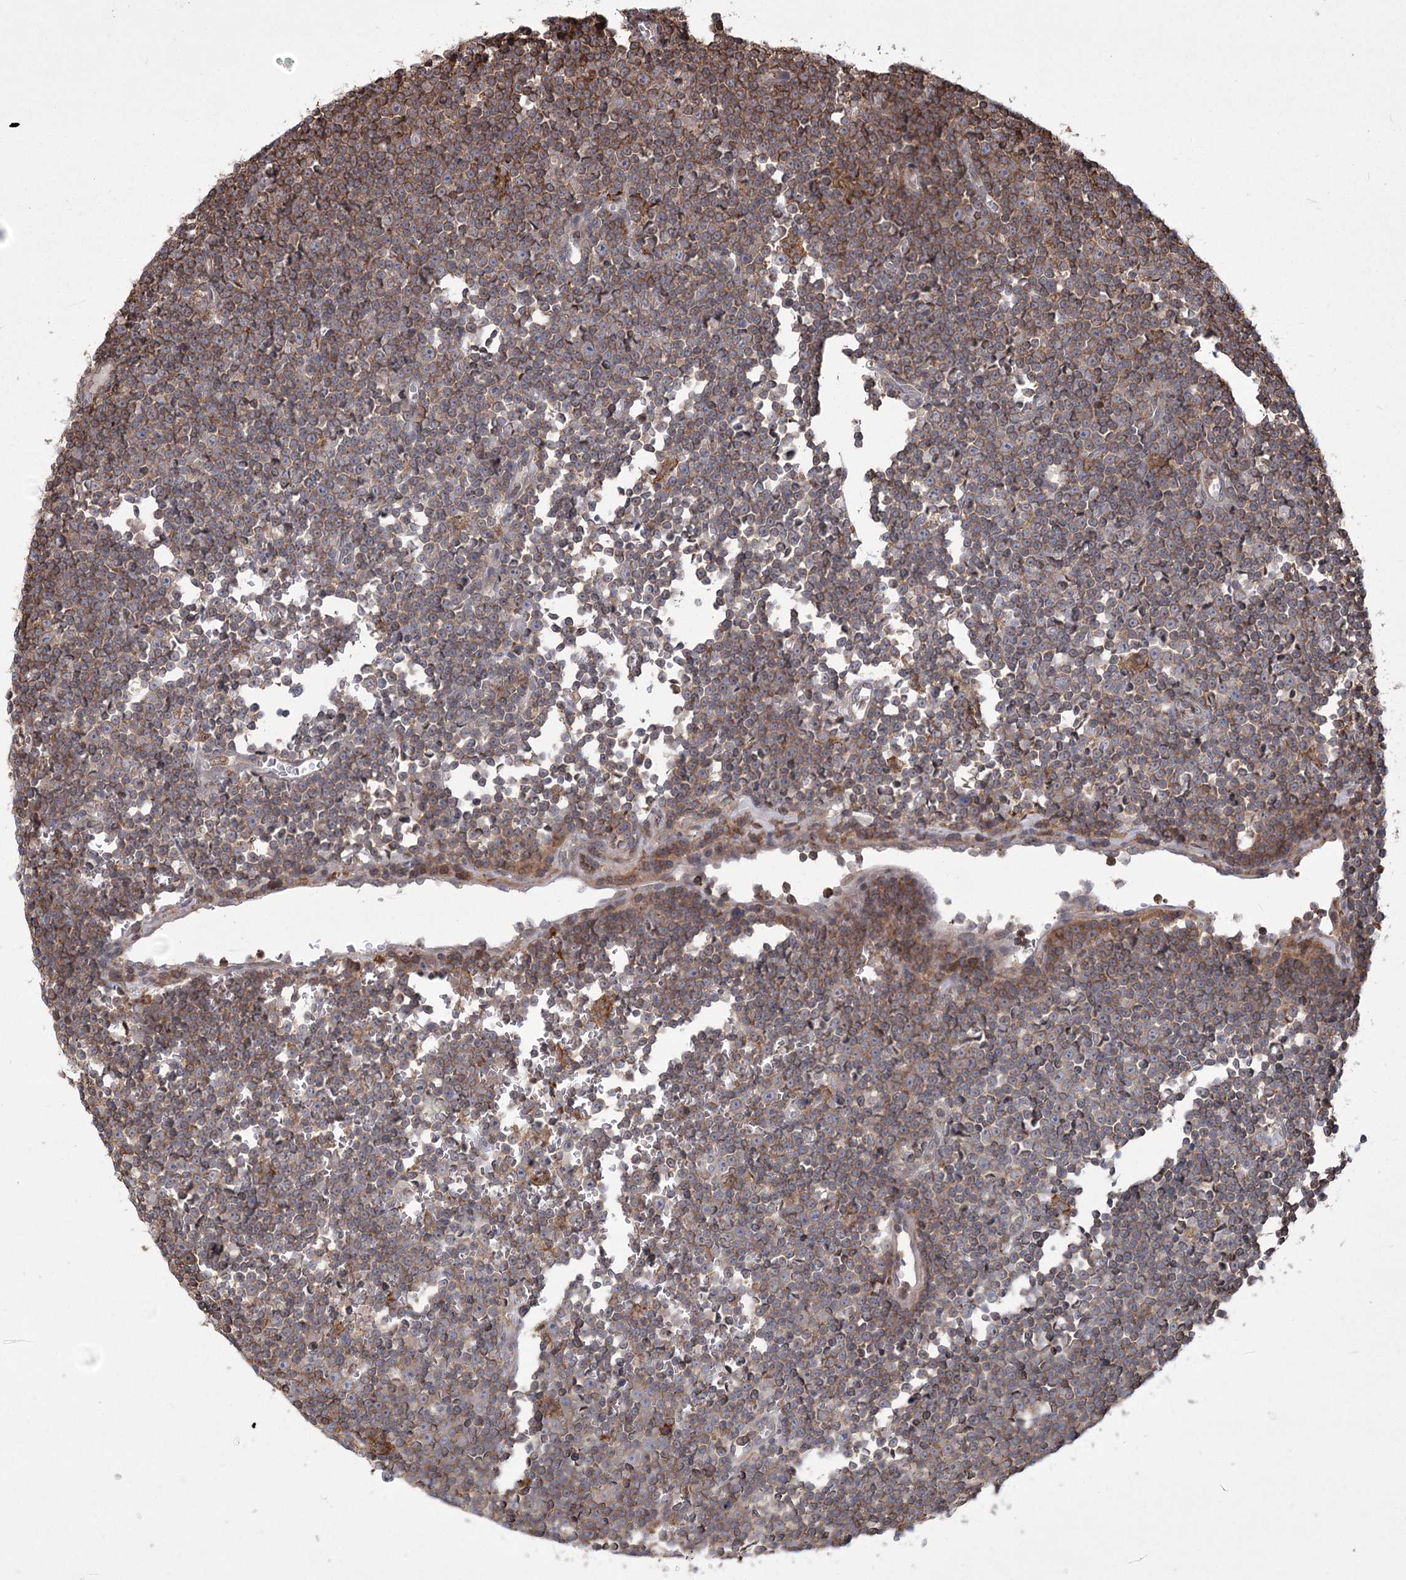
{"staining": {"intensity": "moderate", "quantity": "25%-75%", "location": "cytoplasmic/membranous"}, "tissue": "lymphoma", "cell_type": "Tumor cells", "image_type": "cancer", "snomed": [{"axis": "morphology", "description": "Malignant lymphoma, non-Hodgkin's type, Low grade"}, {"axis": "topography", "description": "Lymph node"}], "caption": "DAB (3,3'-diaminobenzidine) immunohistochemical staining of human malignant lymphoma, non-Hodgkin's type (low-grade) displays moderate cytoplasmic/membranous protein positivity in about 25%-75% of tumor cells. The staining is performed using DAB brown chromogen to label protein expression. The nuclei are counter-stained blue using hematoxylin.", "gene": "MEPE", "patient": {"sex": "female", "age": 67}}